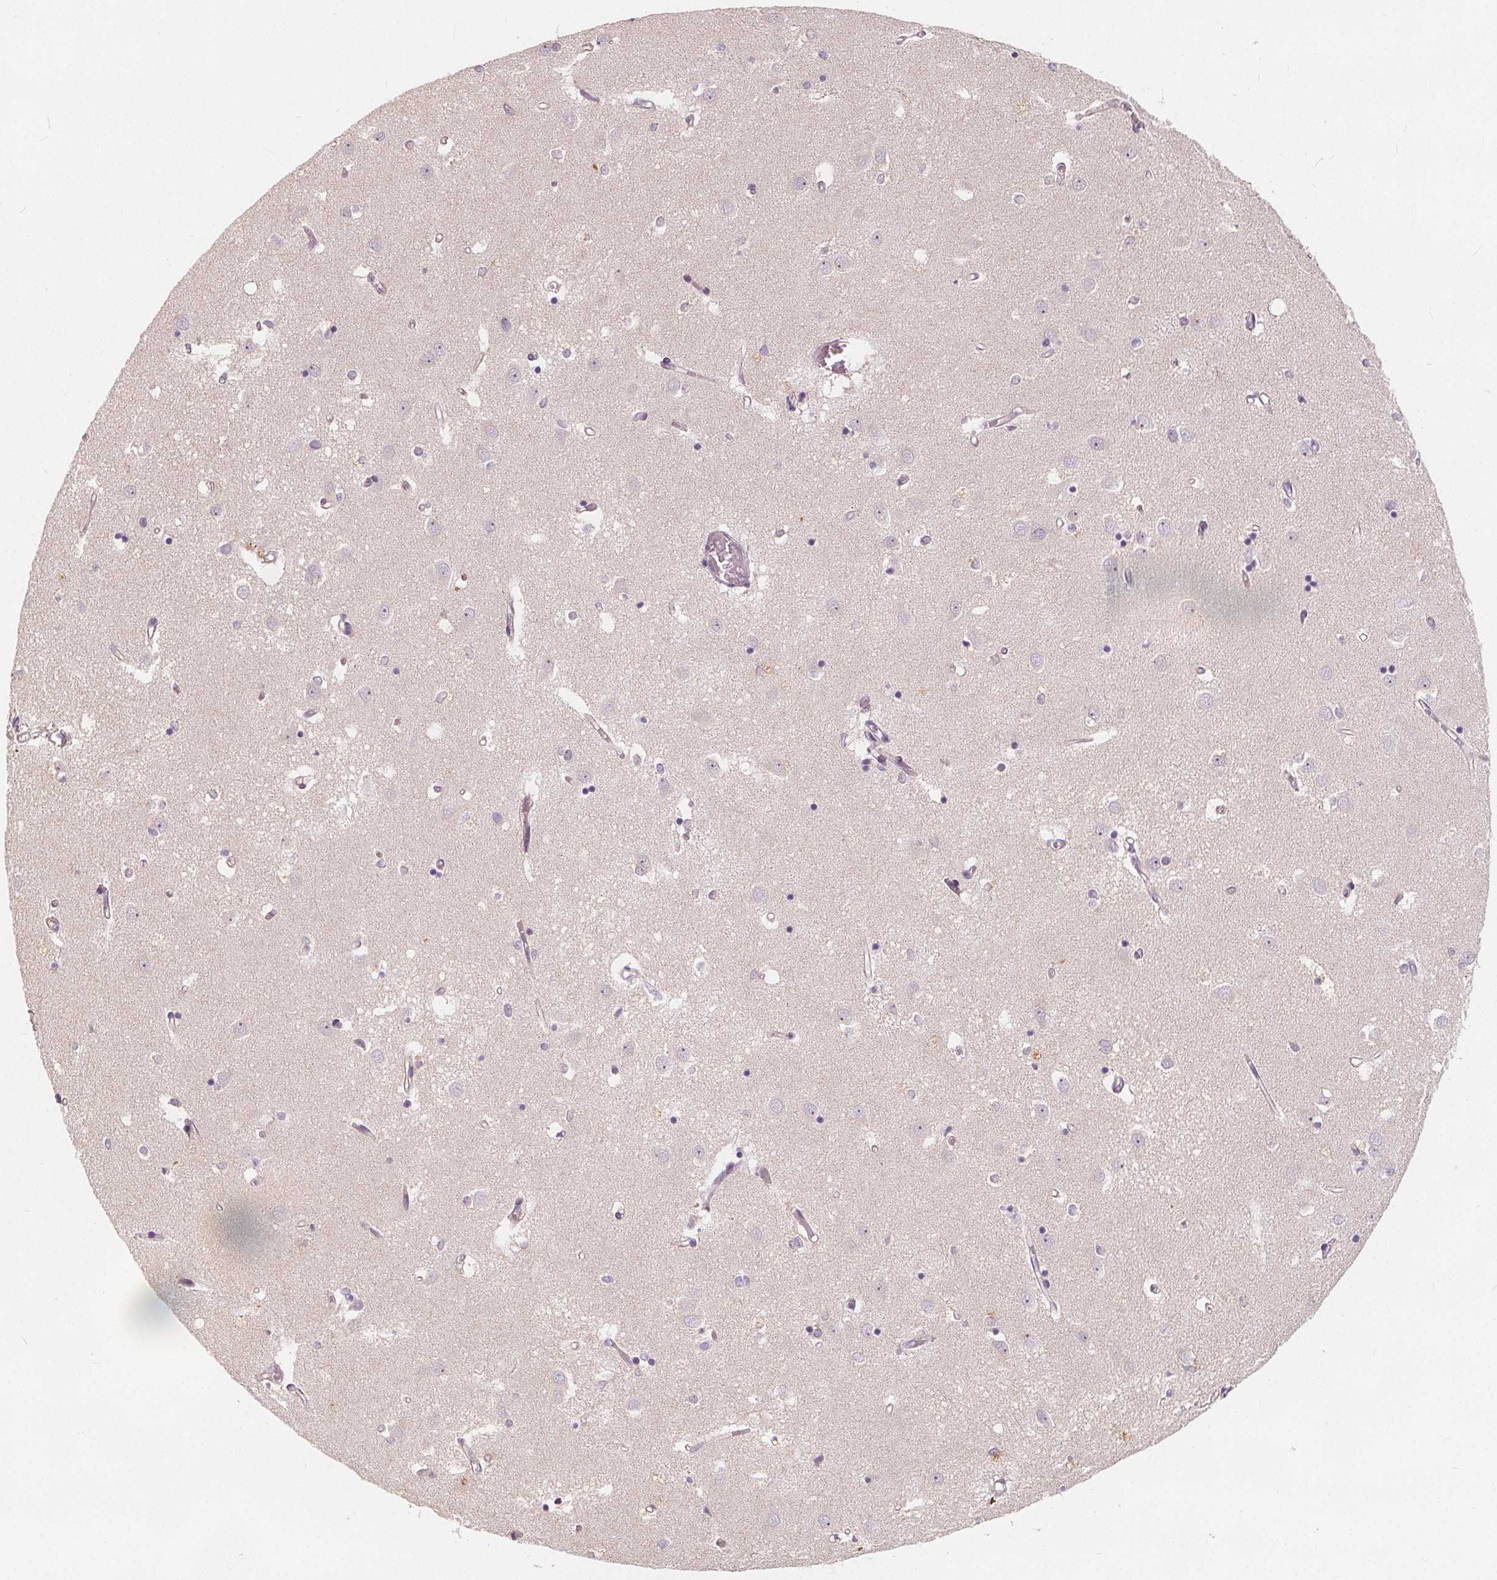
{"staining": {"intensity": "negative", "quantity": "none", "location": "none"}, "tissue": "caudate", "cell_type": "Glial cells", "image_type": "normal", "snomed": [{"axis": "morphology", "description": "Normal tissue, NOS"}, {"axis": "topography", "description": "Lateral ventricle wall"}], "caption": "Glial cells are negative for brown protein staining in unremarkable caudate. (Stains: DAB IHC with hematoxylin counter stain, Microscopy: brightfield microscopy at high magnification).", "gene": "DRC3", "patient": {"sex": "male", "age": 54}}